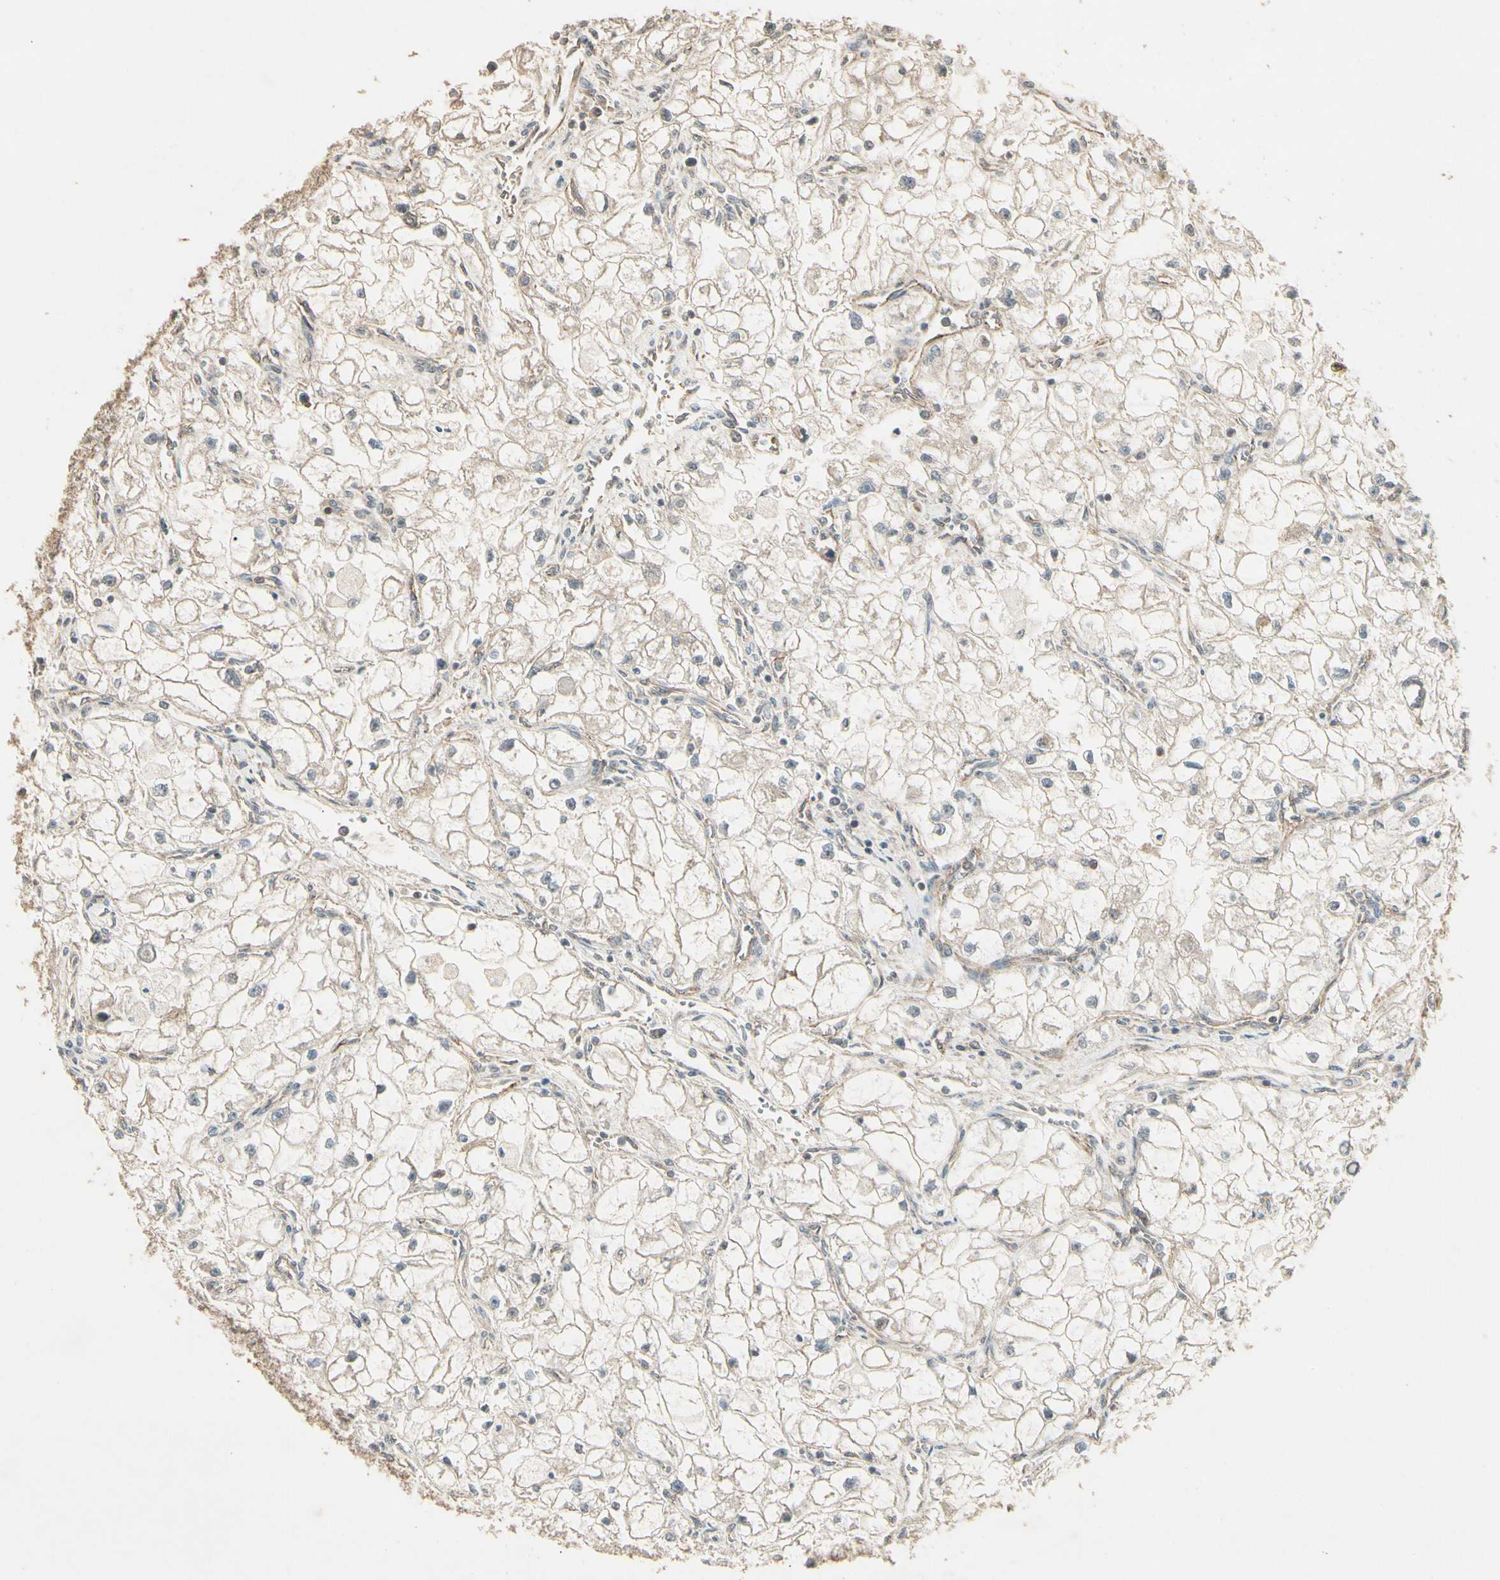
{"staining": {"intensity": "negative", "quantity": "none", "location": "none"}, "tissue": "renal cancer", "cell_type": "Tumor cells", "image_type": "cancer", "snomed": [{"axis": "morphology", "description": "Adenocarcinoma, NOS"}, {"axis": "topography", "description": "Kidney"}], "caption": "A histopathology image of human renal adenocarcinoma is negative for staining in tumor cells.", "gene": "RNF180", "patient": {"sex": "female", "age": 70}}